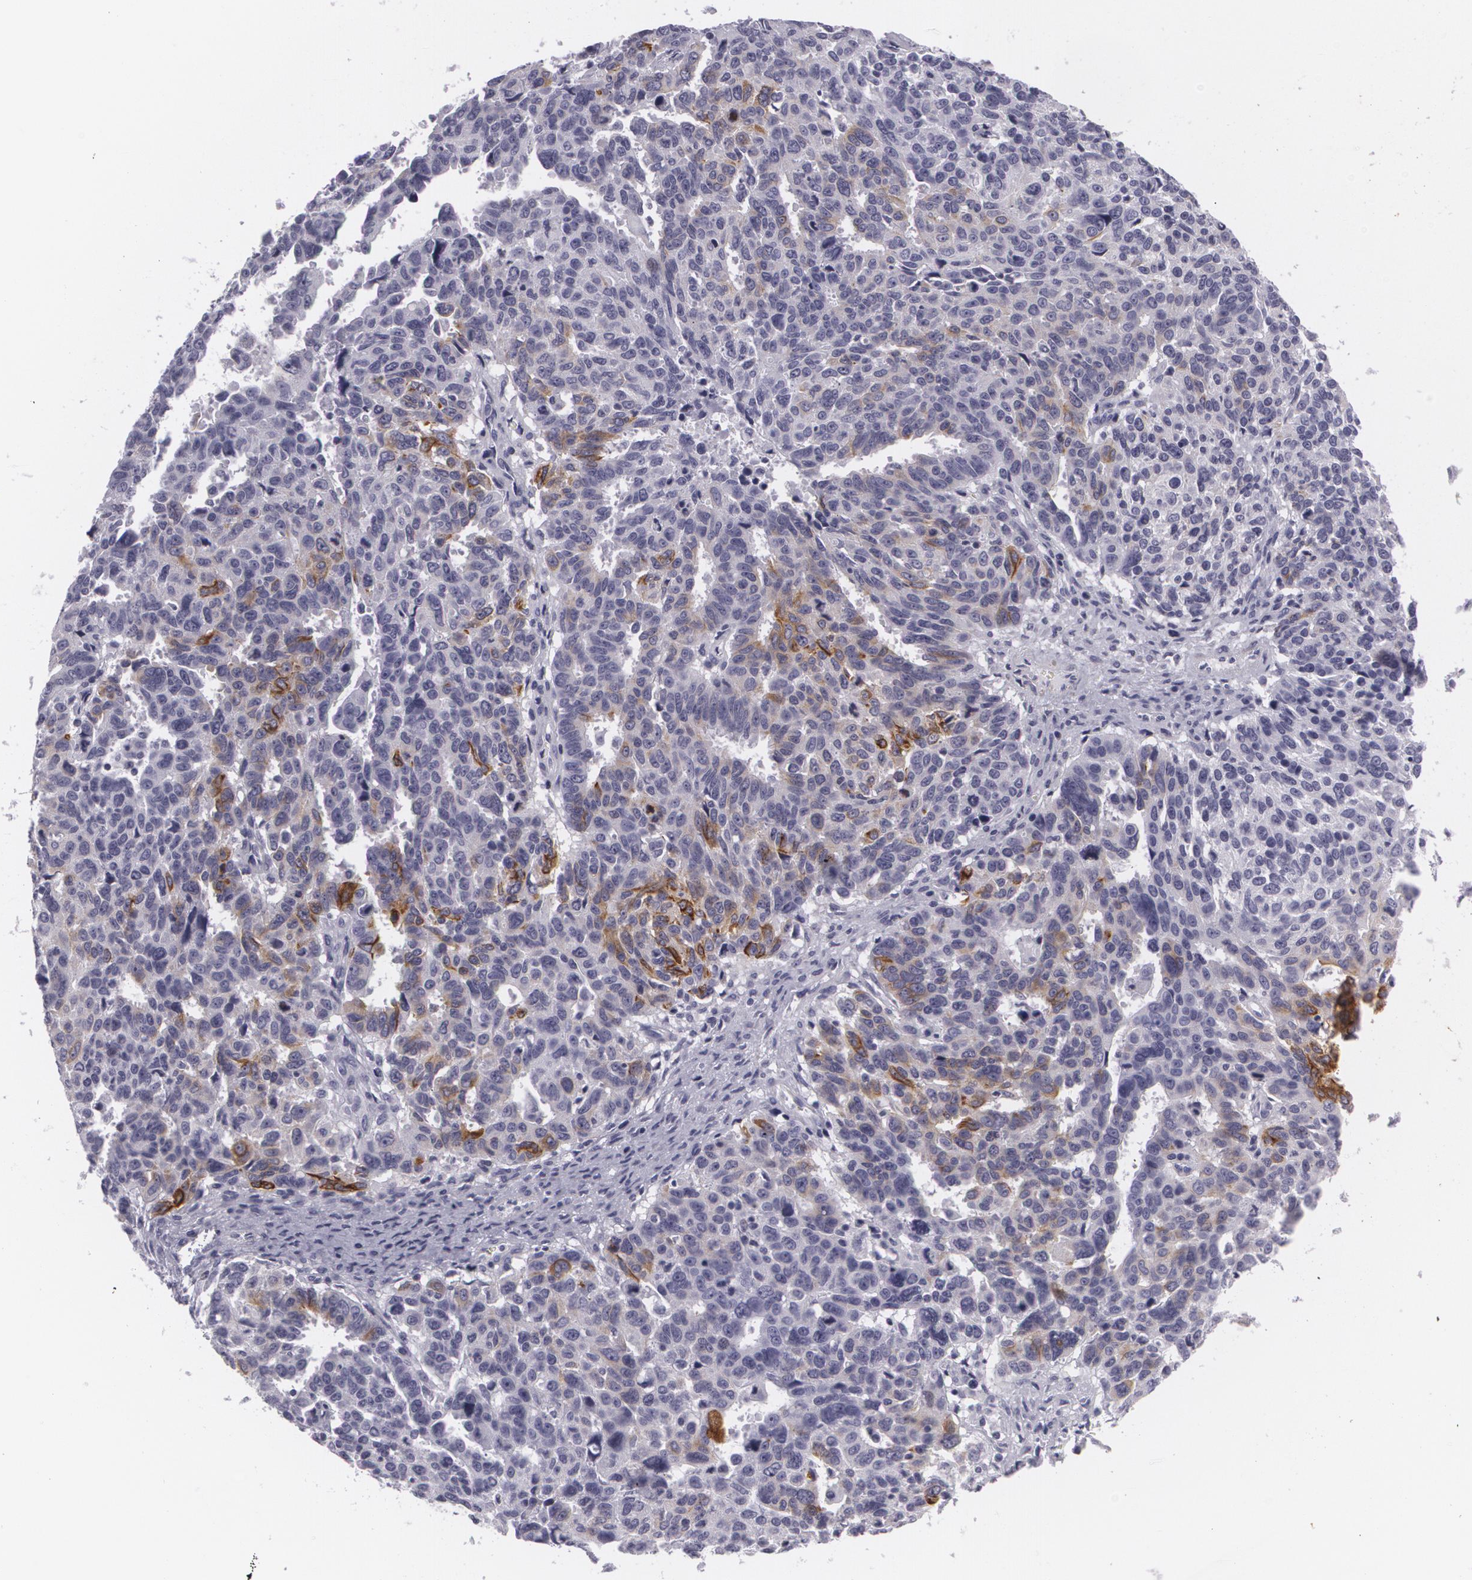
{"staining": {"intensity": "weak", "quantity": "<25%", "location": "cytoplasmic/membranous"}, "tissue": "ovarian cancer", "cell_type": "Tumor cells", "image_type": "cancer", "snomed": [{"axis": "morphology", "description": "Carcinoma, endometroid"}, {"axis": "morphology", "description": "Cystadenocarcinoma, serous, NOS"}, {"axis": "topography", "description": "Ovary"}], "caption": "Tumor cells are negative for brown protein staining in ovarian cancer. Brightfield microscopy of immunohistochemistry (IHC) stained with DAB (3,3'-diaminobenzidine) (brown) and hematoxylin (blue), captured at high magnification.", "gene": "MAP2", "patient": {"sex": "female", "age": 45}}